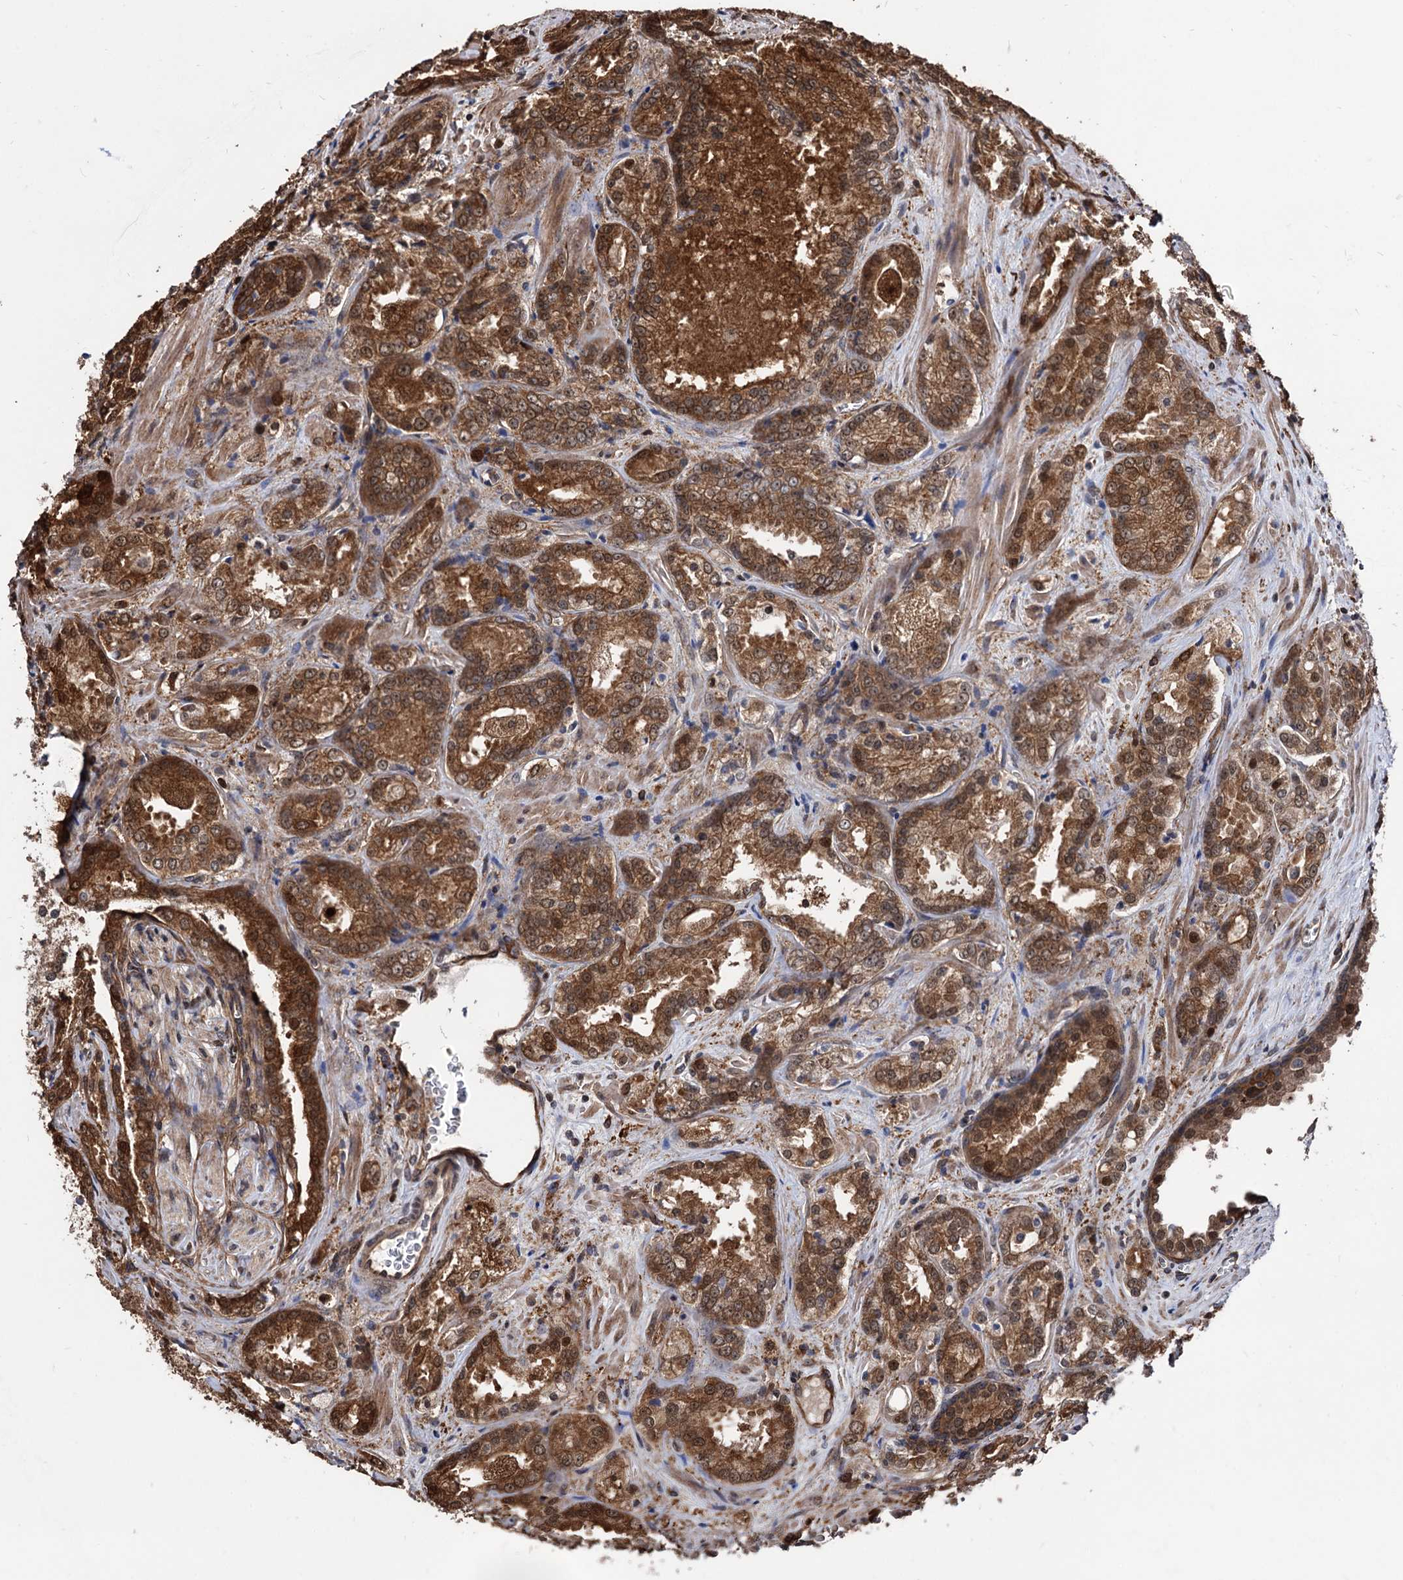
{"staining": {"intensity": "strong", "quantity": ">75%", "location": "cytoplasmic/membranous"}, "tissue": "prostate cancer", "cell_type": "Tumor cells", "image_type": "cancer", "snomed": [{"axis": "morphology", "description": "Adenocarcinoma, Low grade"}, {"axis": "topography", "description": "Prostate"}], "caption": "Tumor cells reveal high levels of strong cytoplasmic/membranous staining in about >75% of cells in prostate low-grade adenocarcinoma. The staining is performed using DAB (3,3'-diaminobenzidine) brown chromogen to label protein expression. The nuclei are counter-stained blue using hematoxylin.", "gene": "ANKRD12", "patient": {"sex": "male", "age": 47}}